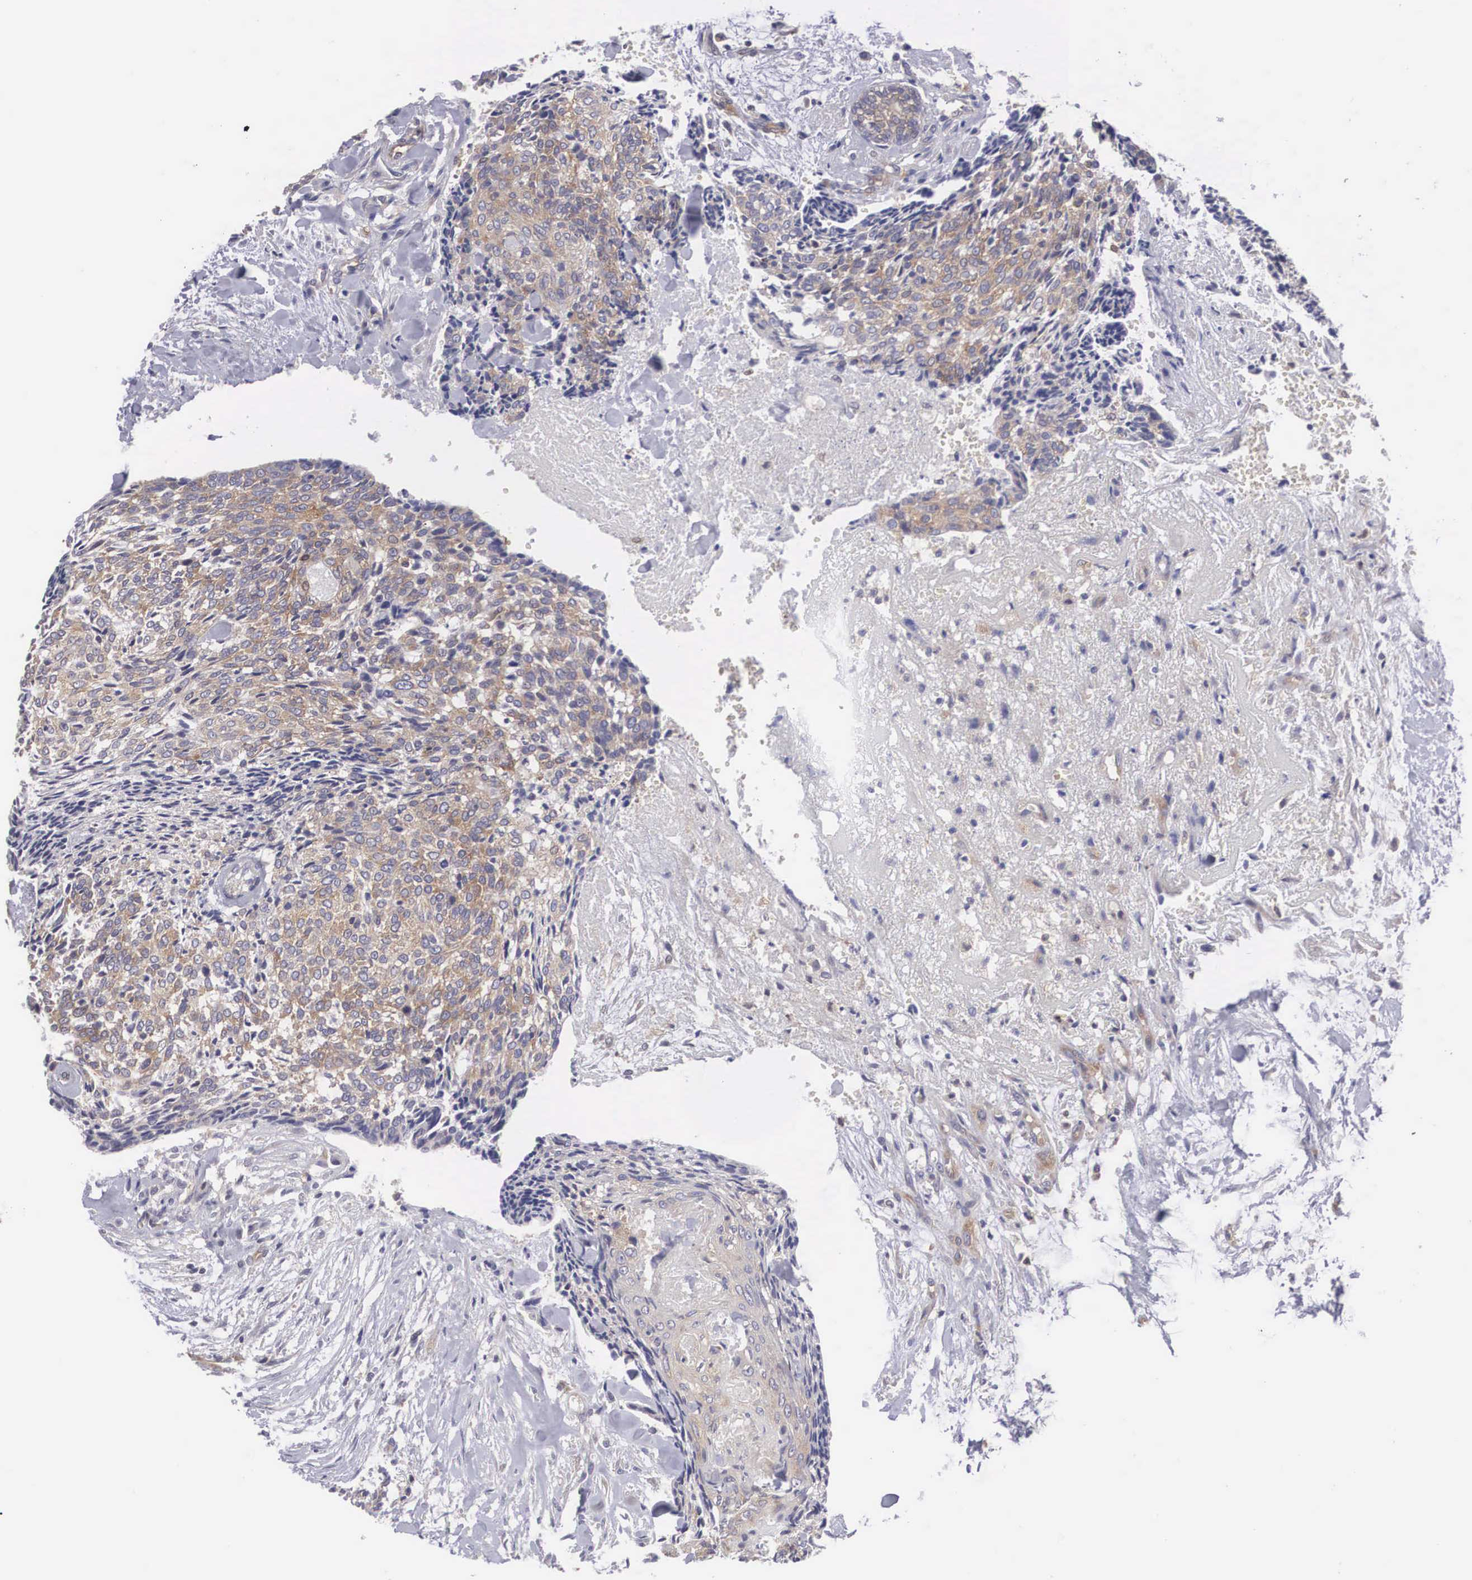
{"staining": {"intensity": "weak", "quantity": ">75%", "location": "cytoplasmic/membranous"}, "tissue": "head and neck cancer", "cell_type": "Tumor cells", "image_type": "cancer", "snomed": [{"axis": "morphology", "description": "Squamous cell carcinoma, NOS"}, {"axis": "topography", "description": "Salivary gland"}, {"axis": "topography", "description": "Head-Neck"}], "caption": "Head and neck squamous cell carcinoma was stained to show a protein in brown. There is low levels of weak cytoplasmic/membranous staining in approximately >75% of tumor cells.", "gene": "GRIPAP1", "patient": {"sex": "male", "age": 70}}